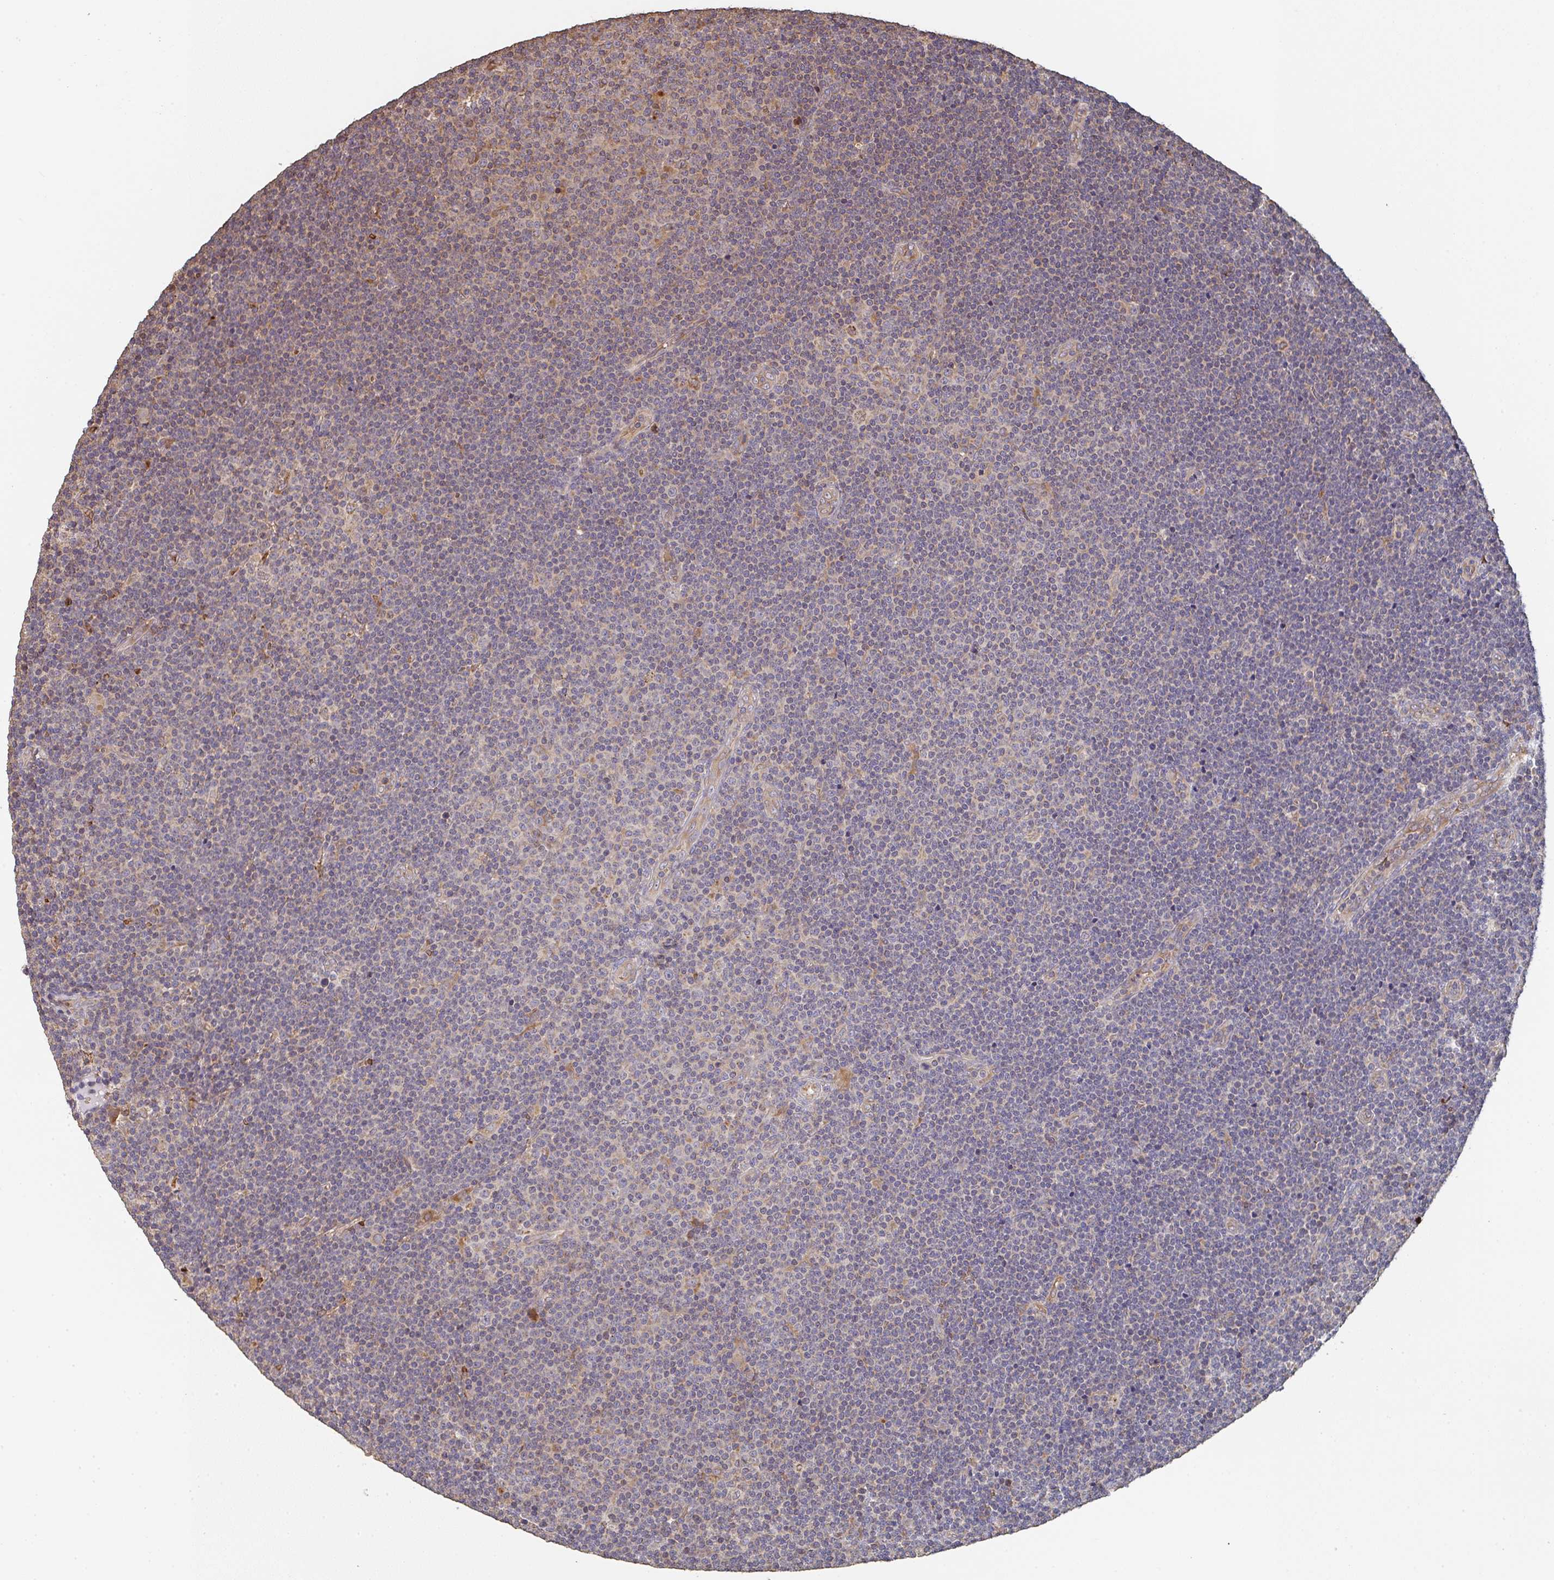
{"staining": {"intensity": "weak", "quantity": "<25%", "location": "cytoplasmic/membranous"}, "tissue": "lymphoma", "cell_type": "Tumor cells", "image_type": "cancer", "snomed": [{"axis": "morphology", "description": "Malignant lymphoma, non-Hodgkin's type, Low grade"}, {"axis": "topography", "description": "Lymph node"}], "caption": "The IHC micrograph has no significant staining in tumor cells of lymphoma tissue.", "gene": "POLG", "patient": {"sex": "male", "age": 48}}